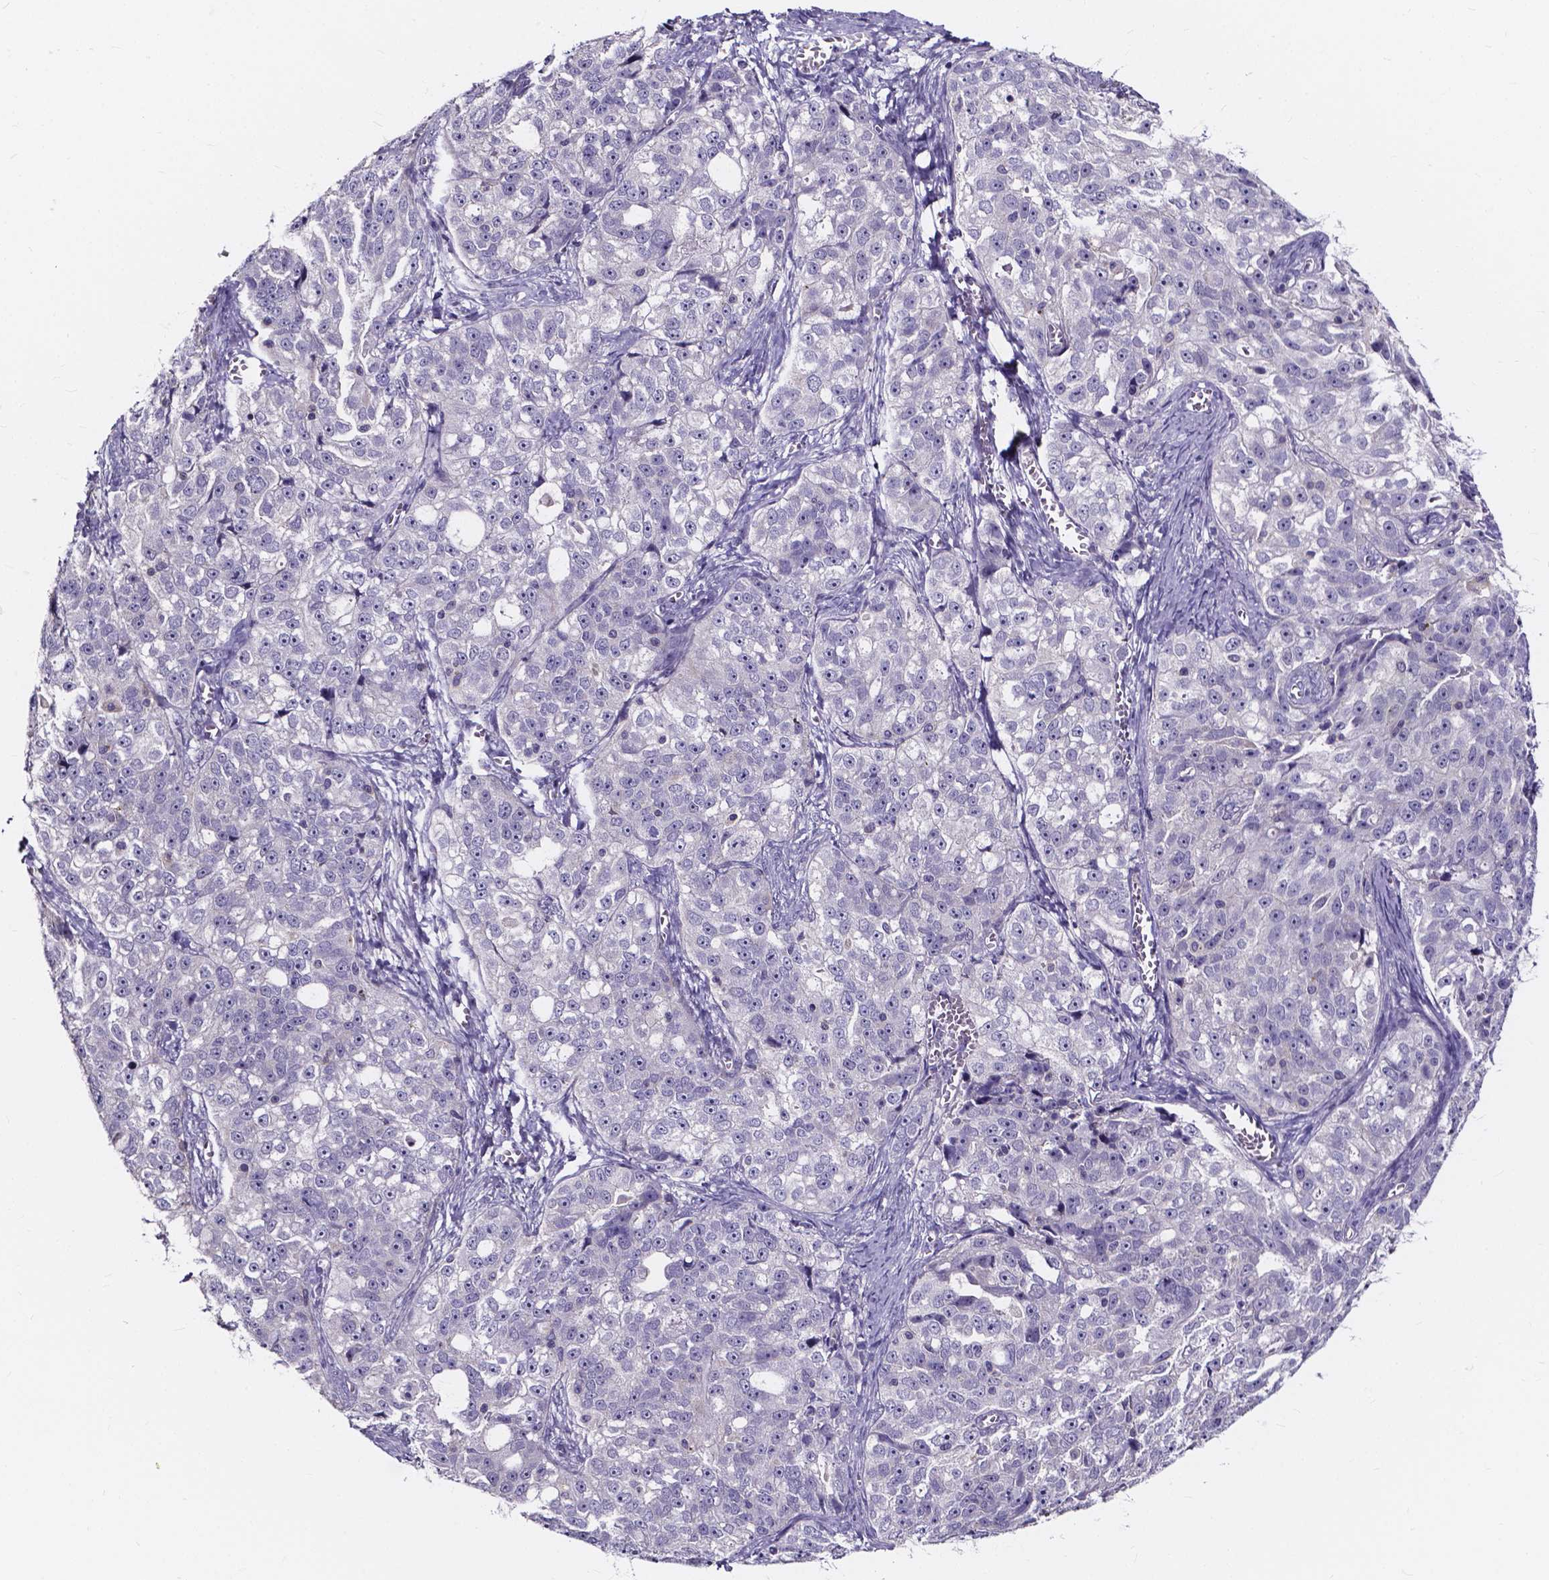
{"staining": {"intensity": "negative", "quantity": "none", "location": "none"}, "tissue": "ovarian cancer", "cell_type": "Tumor cells", "image_type": "cancer", "snomed": [{"axis": "morphology", "description": "Cystadenocarcinoma, serous, NOS"}, {"axis": "topography", "description": "Ovary"}], "caption": "There is no significant positivity in tumor cells of ovarian cancer (serous cystadenocarcinoma). (DAB immunohistochemistry with hematoxylin counter stain).", "gene": "SPOCD1", "patient": {"sex": "female", "age": 51}}